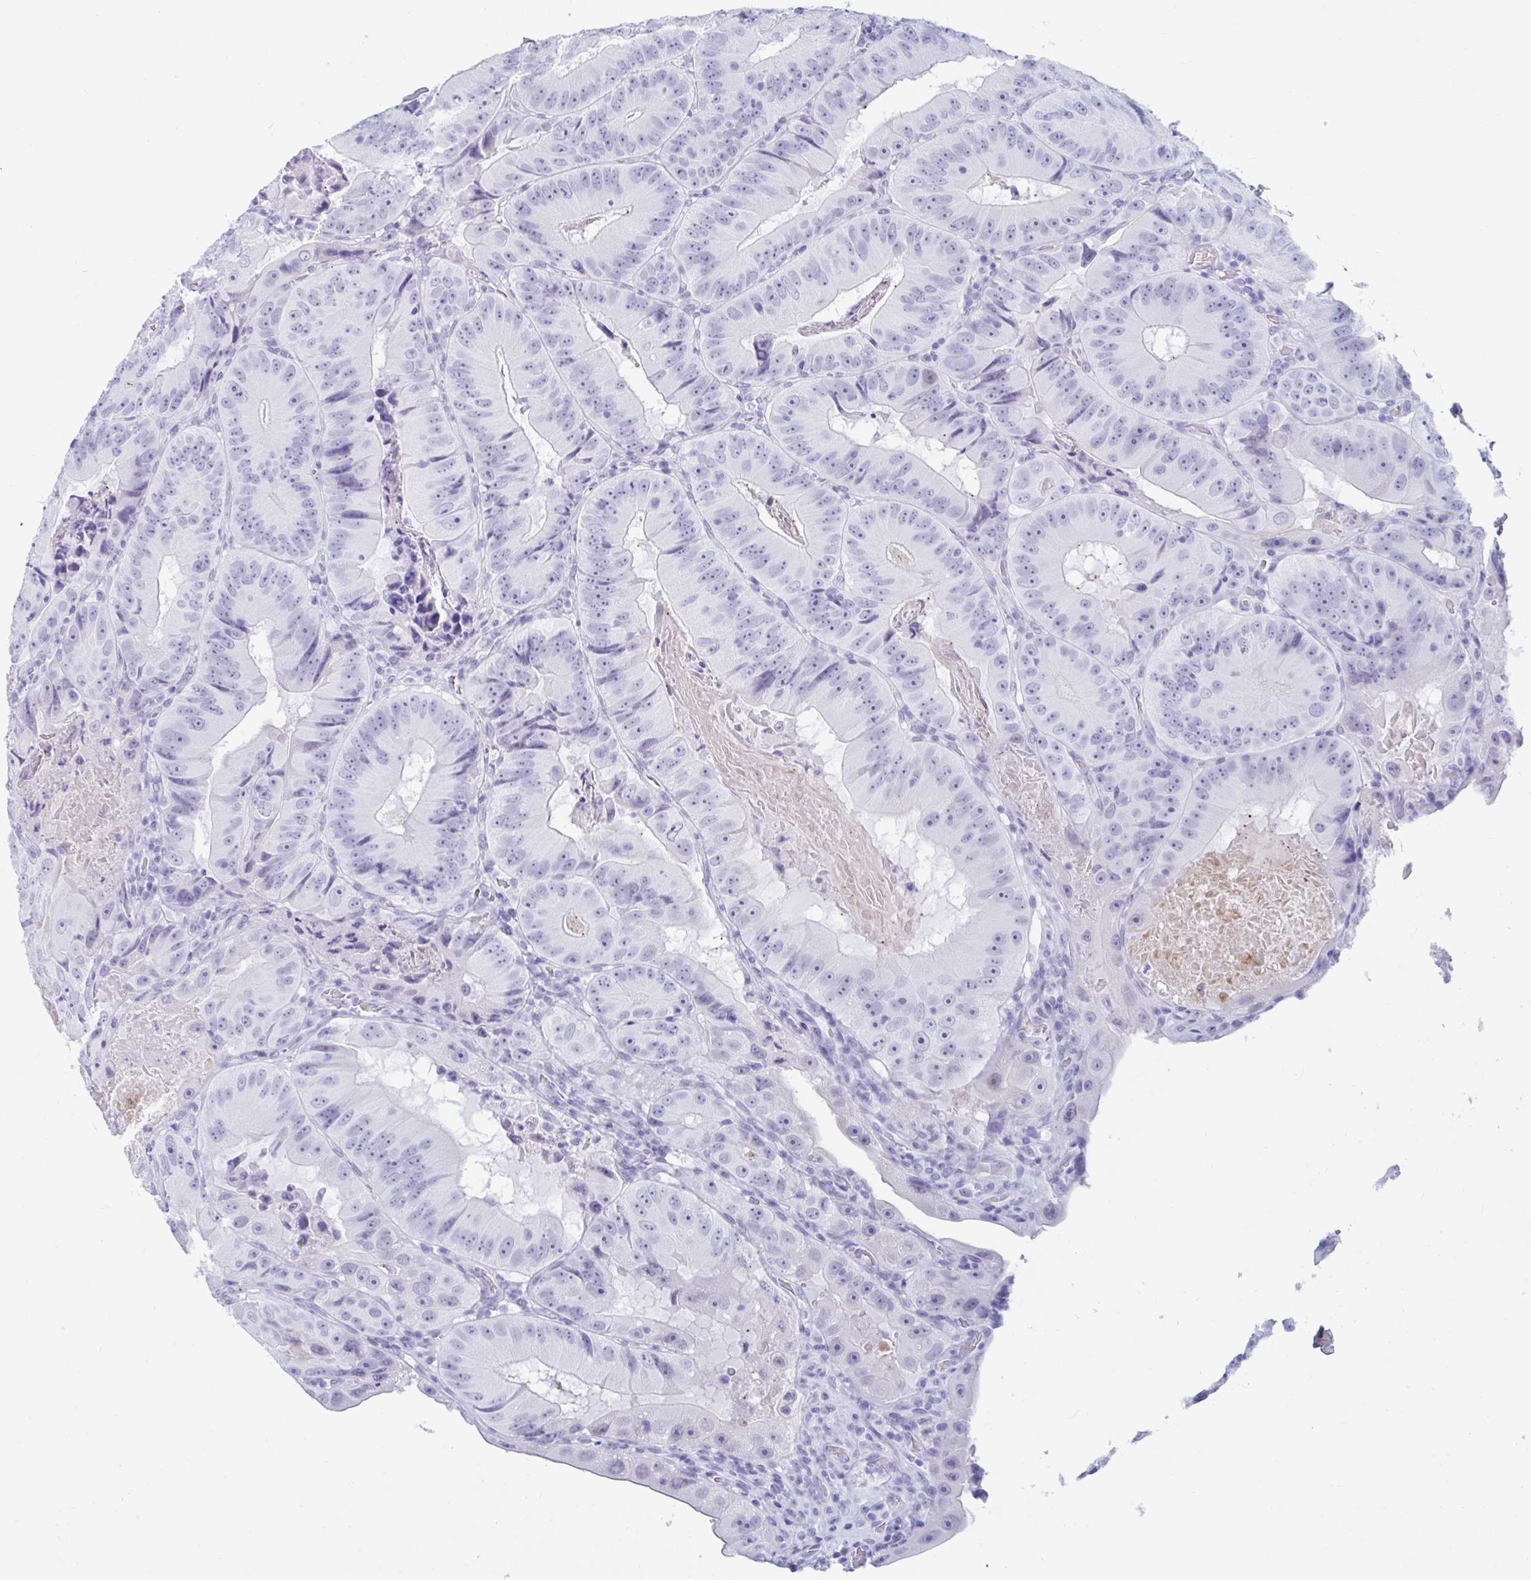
{"staining": {"intensity": "negative", "quantity": "none", "location": "none"}, "tissue": "colorectal cancer", "cell_type": "Tumor cells", "image_type": "cancer", "snomed": [{"axis": "morphology", "description": "Adenocarcinoma, NOS"}, {"axis": "topography", "description": "Colon"}], "caption": "Tumor cells are negative for protein expression in human colorectal cancer.", "gene": "GKN2", "patient": {"sex": "female", "age": 86}}